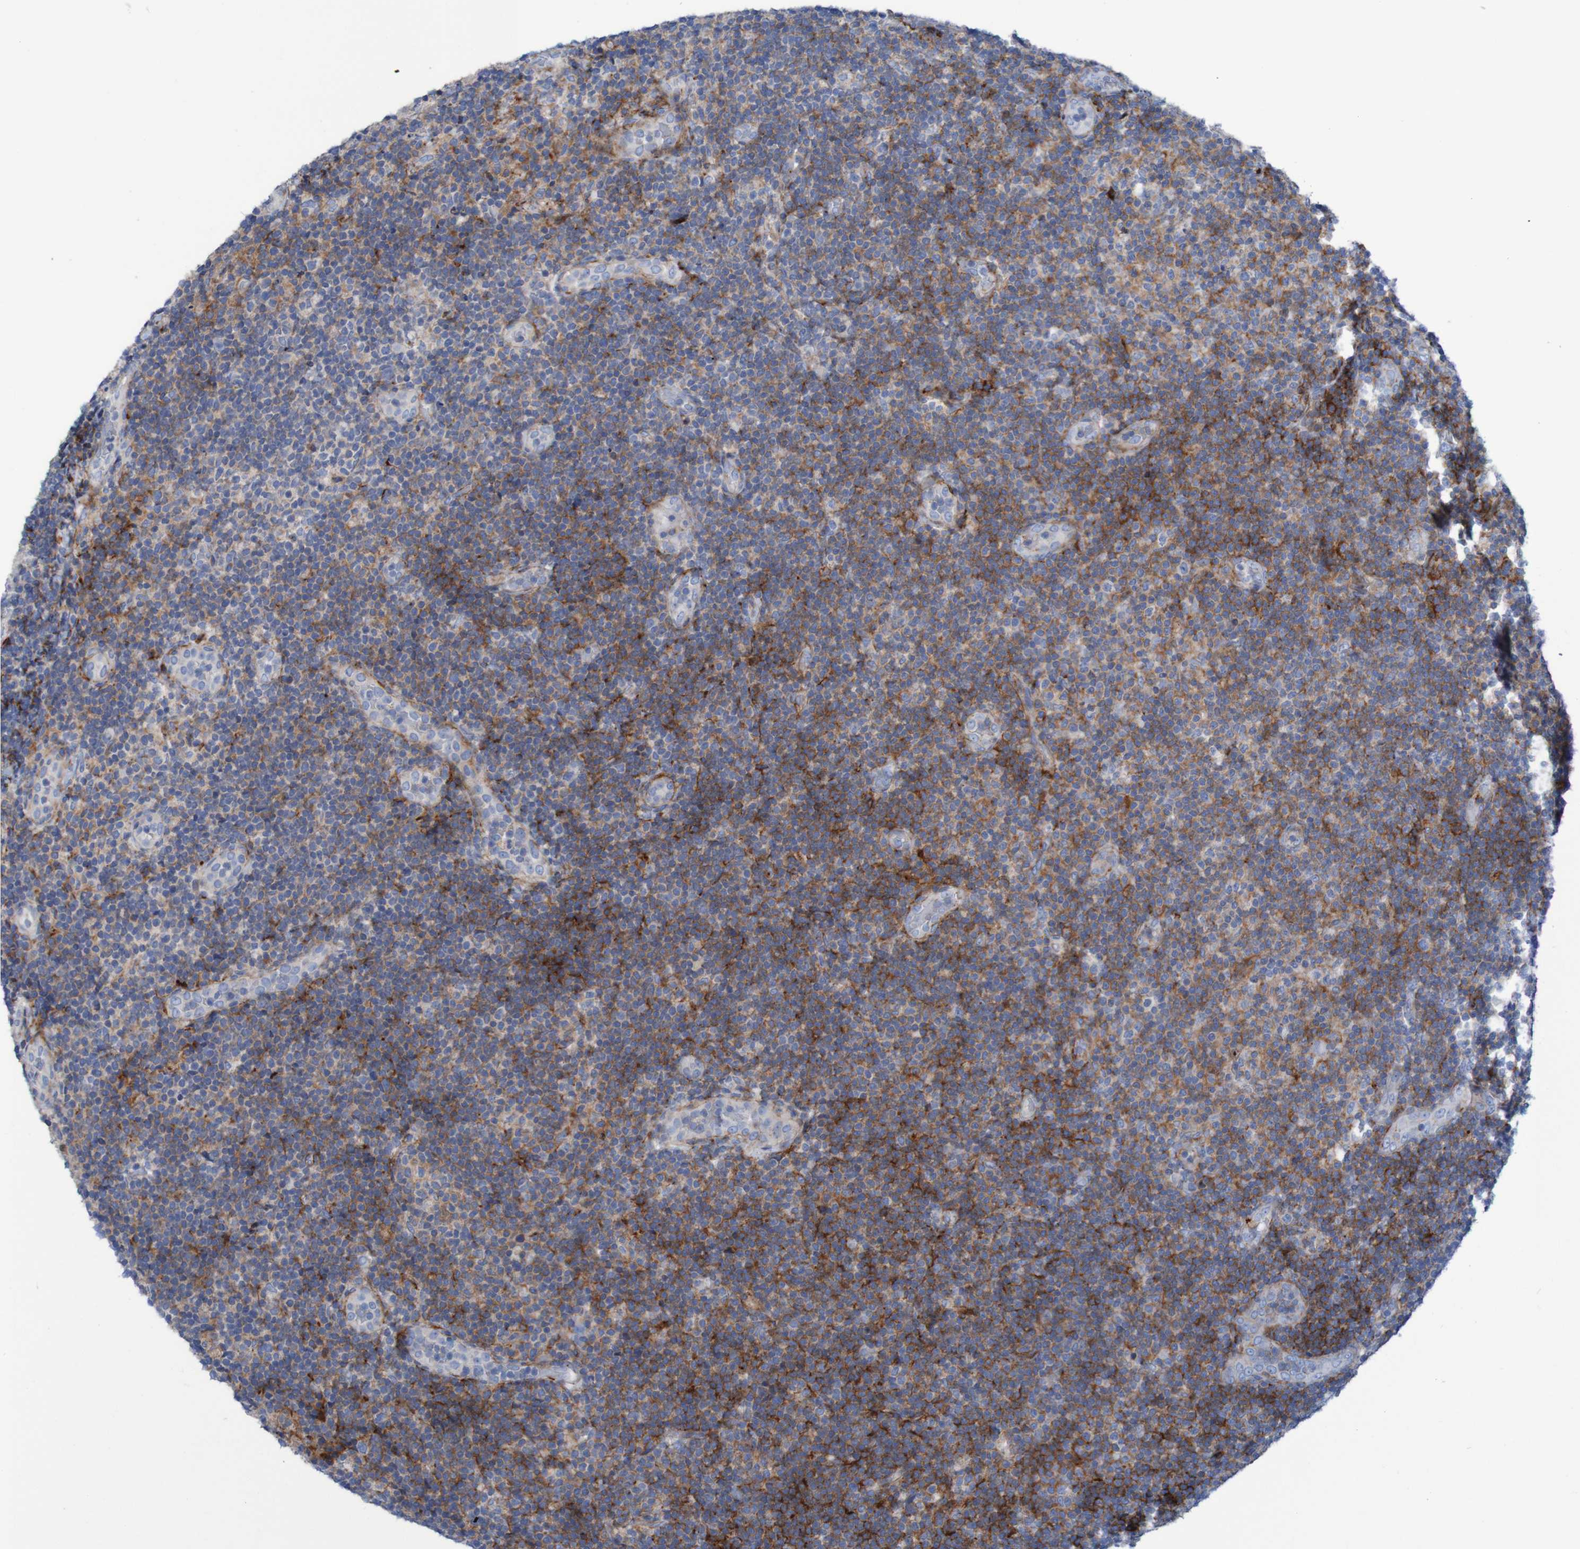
{"staining": {"intensity": "strong", "quantity": "25%-75%", "location": "cytoplasmic/membranous"}, "tissue": "lymphoma", "cell_type": "Tumor cells", "image_type": "cancer", "snomed": [{"axis": "morphology", "description": "Malignant lymphoma, non-Hodgkin's type, Low grade"}, {"axis": "topography", "description": "Lymph node"}], "caption": "A photomicrograph of malignant lymphoma, non-Hodgkin's type (low-grade) stained for a protein exhibits strong cytoplasmic/membranous brown staining in tumor cells.", "gene": "RNF182", "patient": {"sex": "male", "age": 83}}